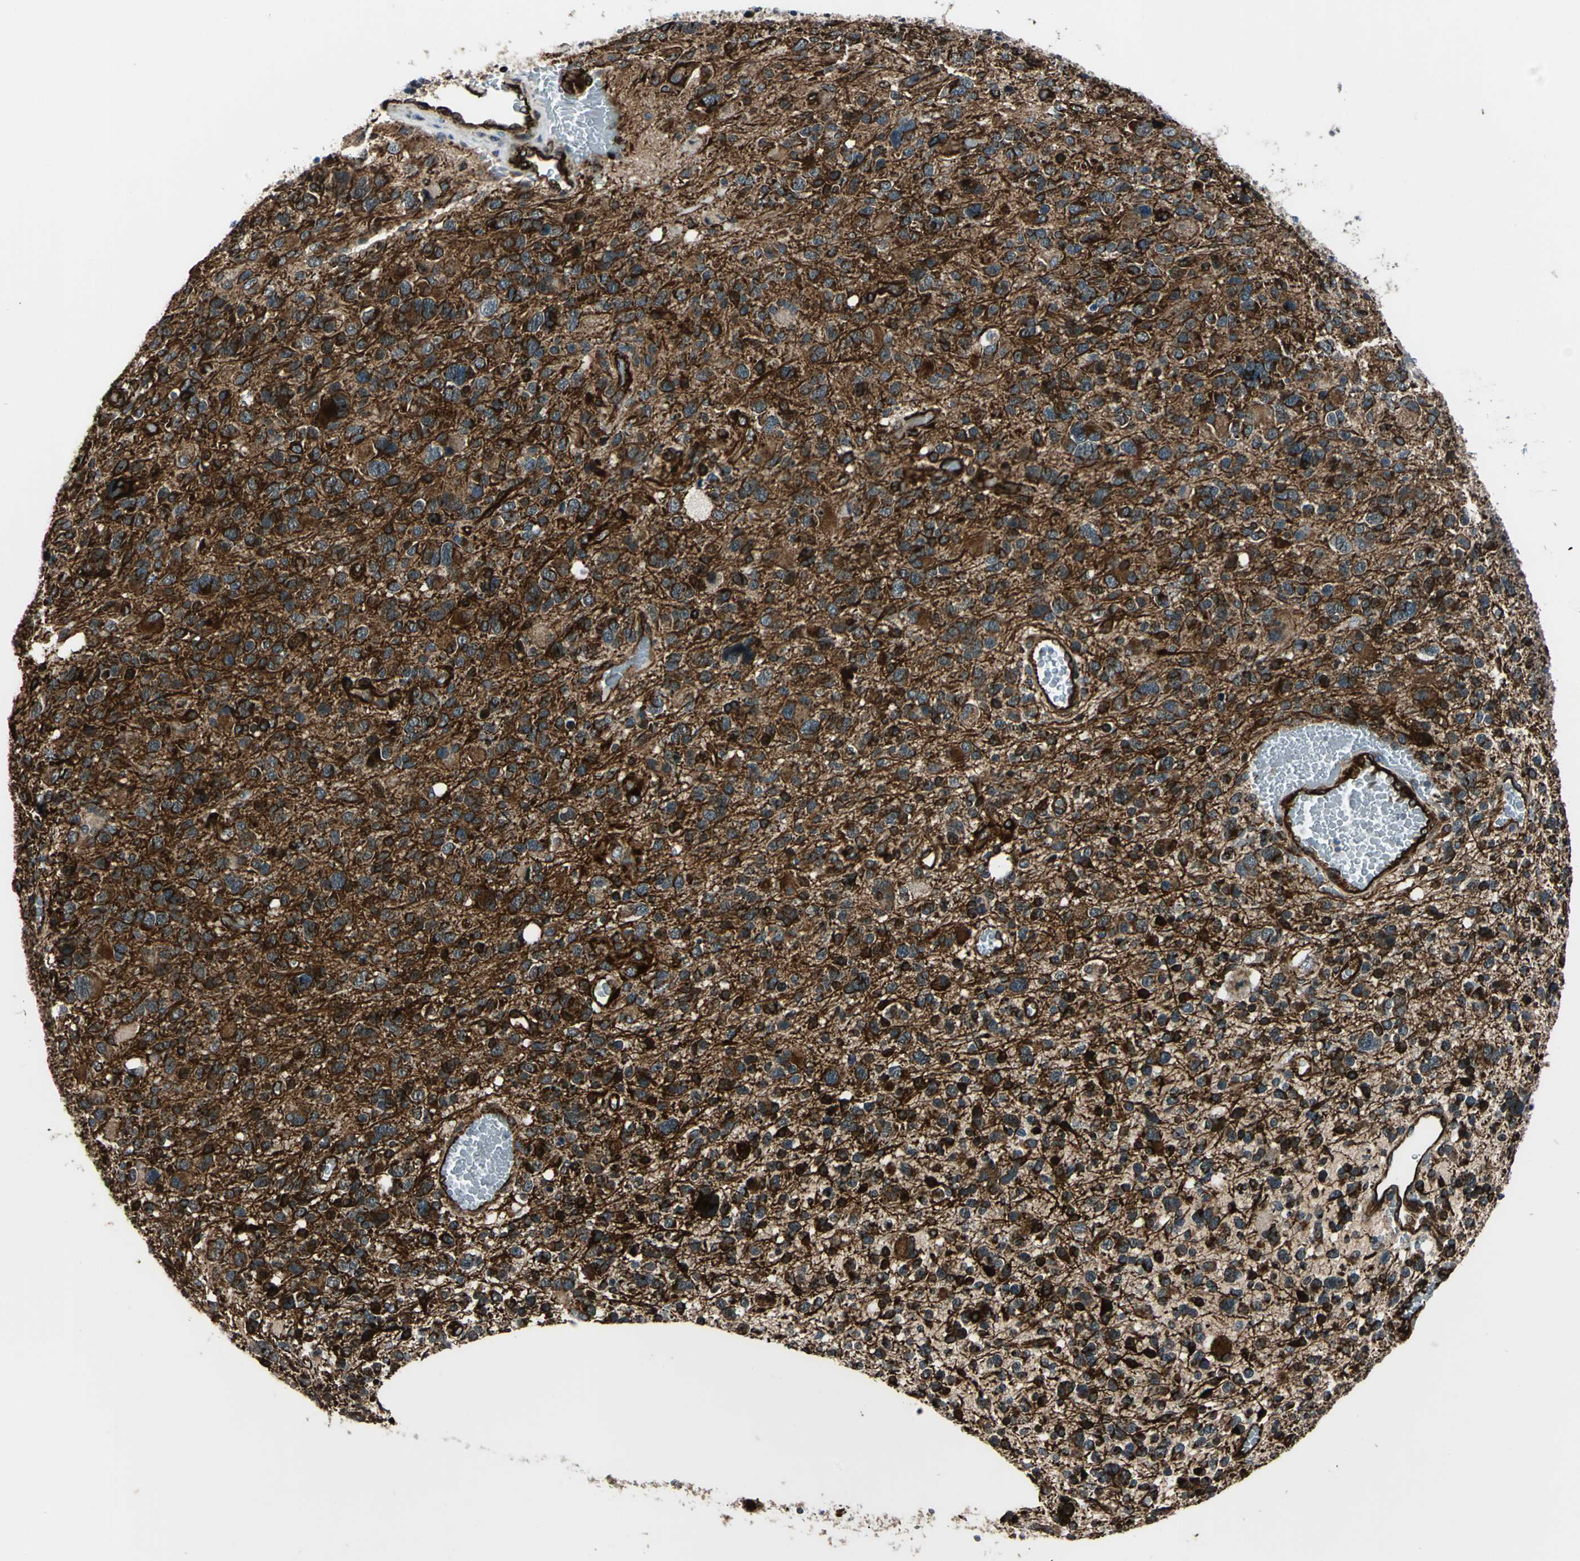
{"staining": {"intensity": "strong", "quantity": ">75%", "location": "cytoplasmic/membranous"}, "tissue": "glioma", "cell_type": "Tumor cells", "image_type": "cancer", "snomed": [{"axis": "morphology", "description": "Glioma, malignant, High grade"}, {"axis": "topography", "description": "Brain"}], "caption": "Immunohistochemical staining of human glioma reveals strong cytoplasmic/membranous protein expression in about >75% of tumor cells.", "gene": "EXD2", "patient": {"sex": "male", "age": 48}}